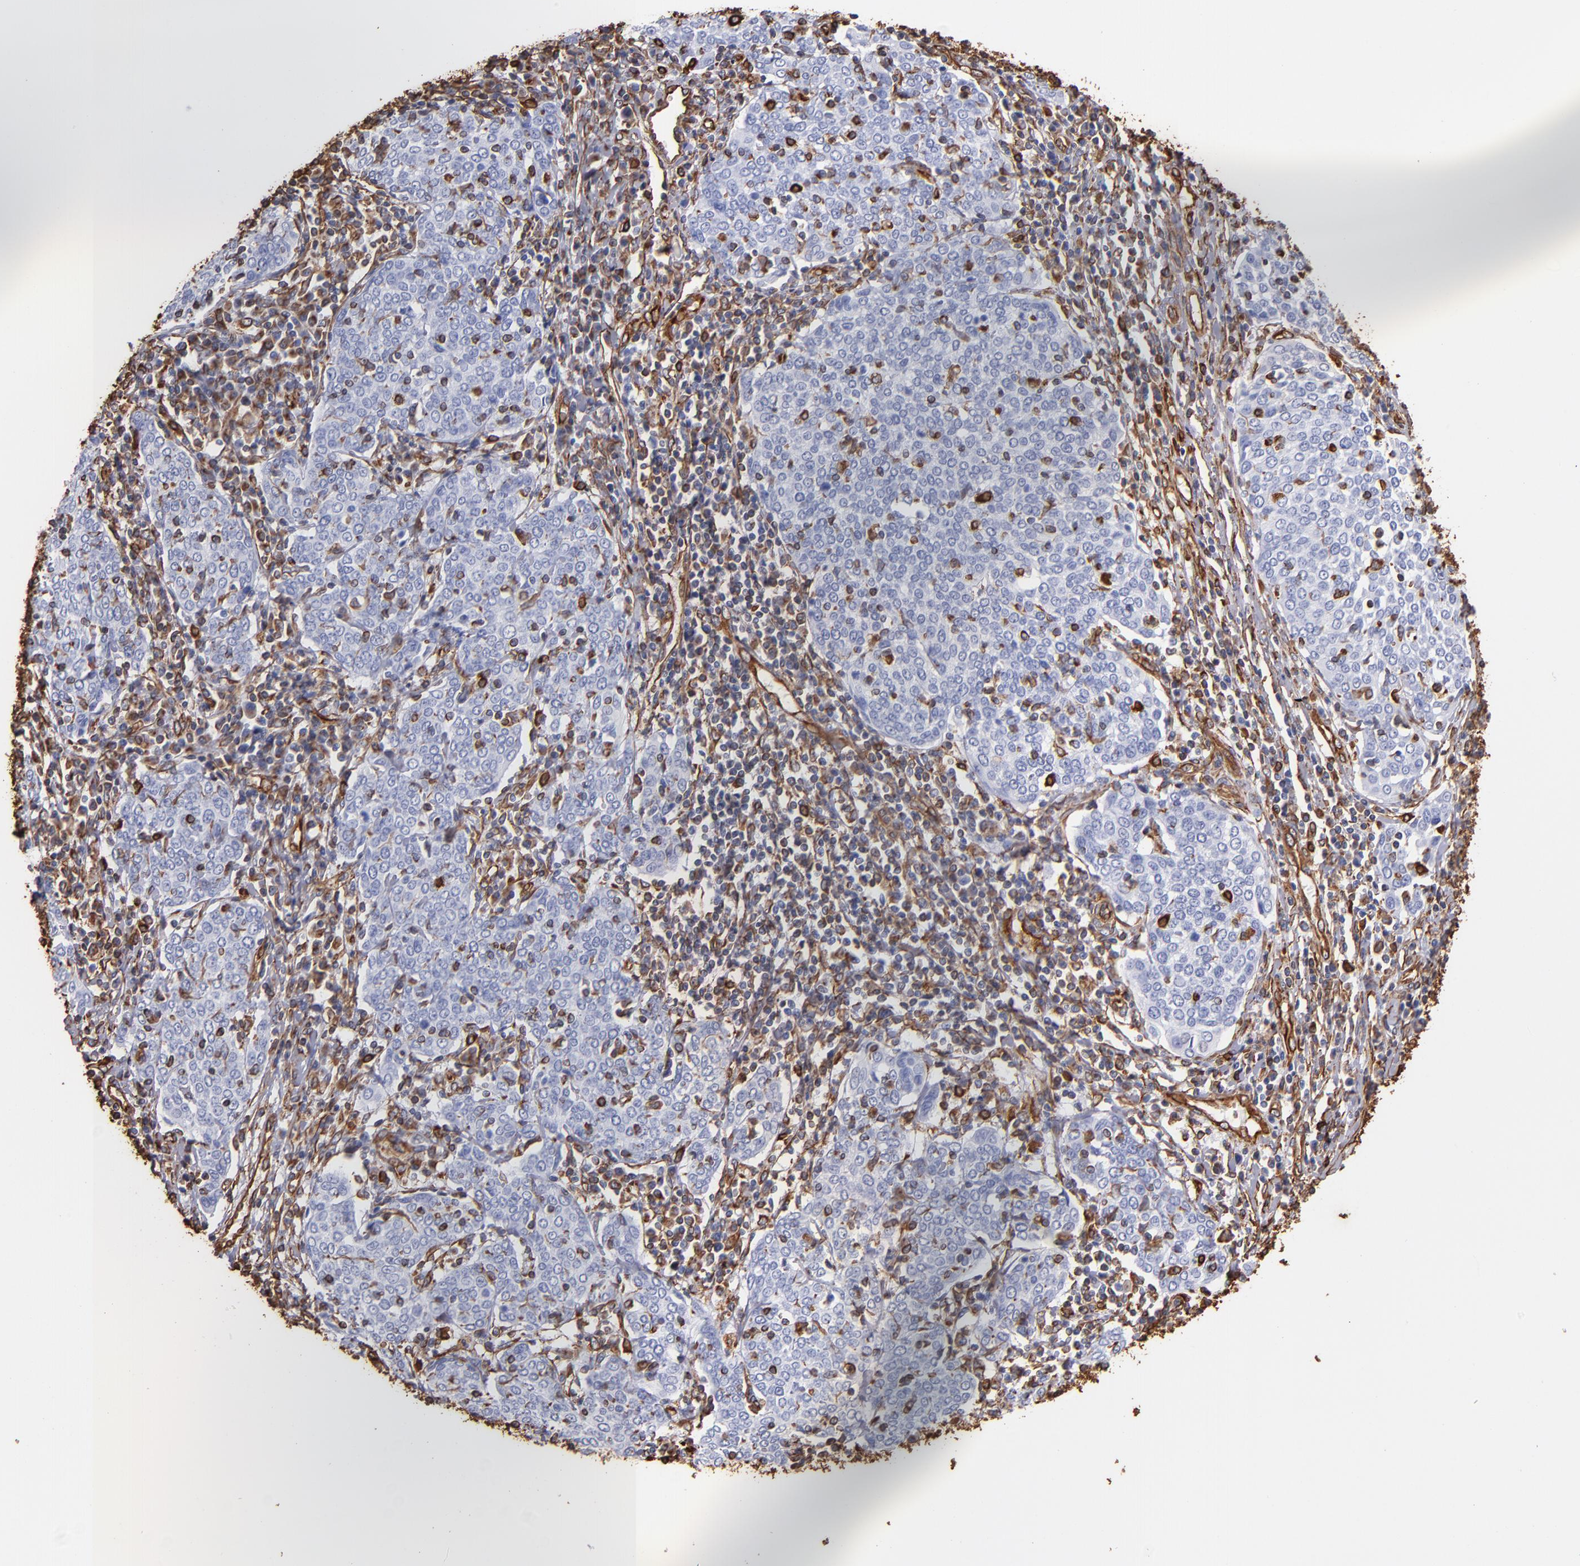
{"staining": {"intensity": "strong", "quantity": "<25%", "location": "cytoplasmic/membranous,nuclear"}, "tissue": "cervical cancer", "cell_type": "Tumor cells", "image_type": "cancer", "snomed": [{"axis": "morphology", "description": "Squamous cell carcinoma, NOS"}, {"axis": "topography", "description": "Cervix"}], "caption": "About <25% of tumor cells in cervical cancer (squamous cell carcinoma) exhibit strong cytoplasmic/membranous and nuclear protein staining as visualized by brown immunohistochemical staining.", "gene": "VIM", "patient": {"sex": "female", "age": 40}}